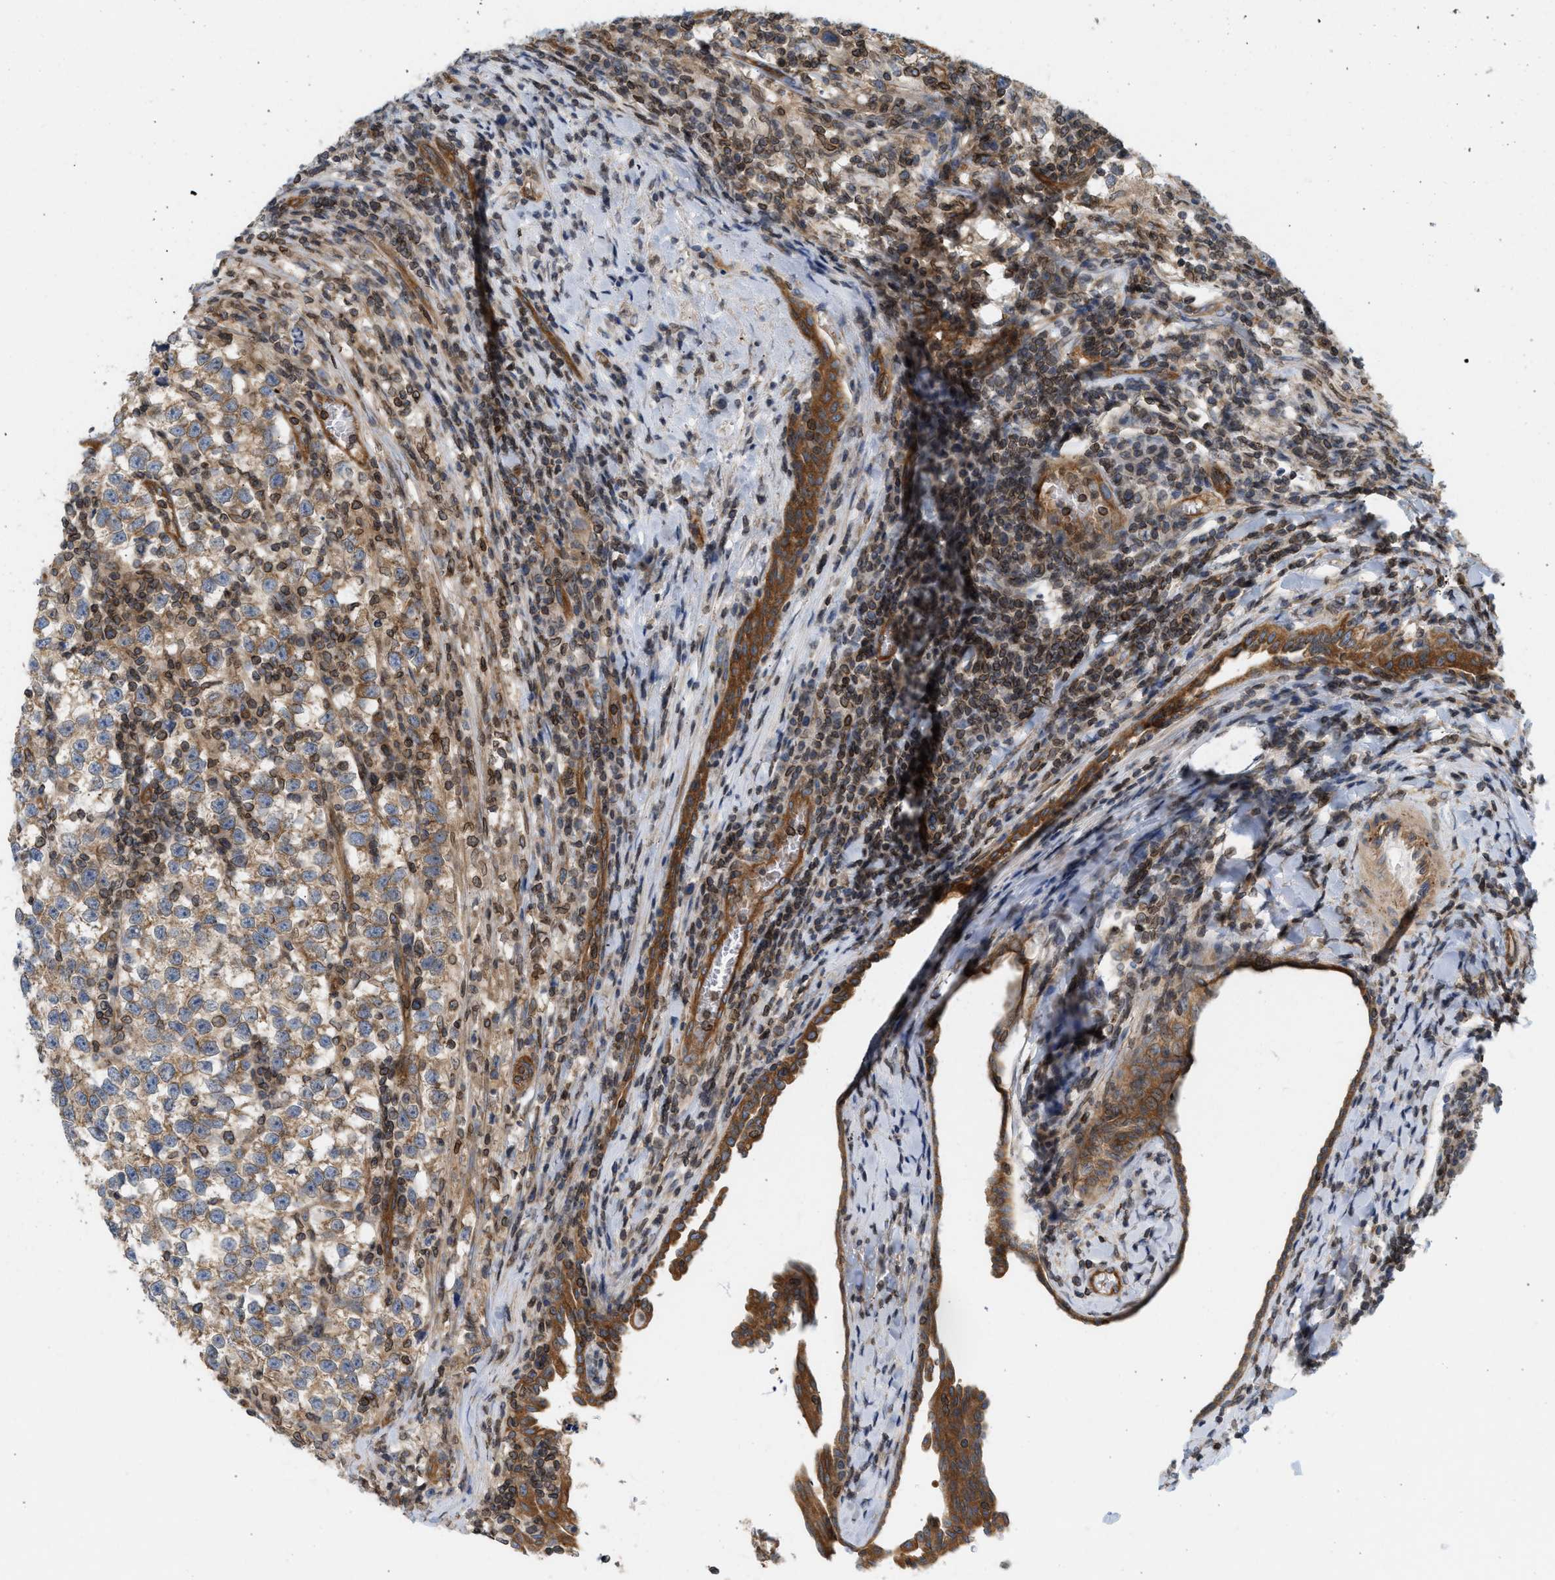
{"staining": {"intensity": "moderate", "quantity": ">75%", "location": "cytoplasmic/membranous"}, "tissue": "testis cancer", "cell_type": "Tumor cells", "image_type": "cancer", "snomed": [{"axis": "morphology", "description": "Normal tissue, NOS"}, {"axis": "morphology", "description": "Seminoma, NOS"}, {"axis": "topography", "description": "Testis"}], "caption": "DAB (3,3'-diaminobenzidine) immunohistochemical staining of seminoma (testis) shows moderate cytoplasmic/membranous protein positivity in about >75% of tumor cells.", "gene": "STRN", "patient": {"sex": "male", "age": 43}}